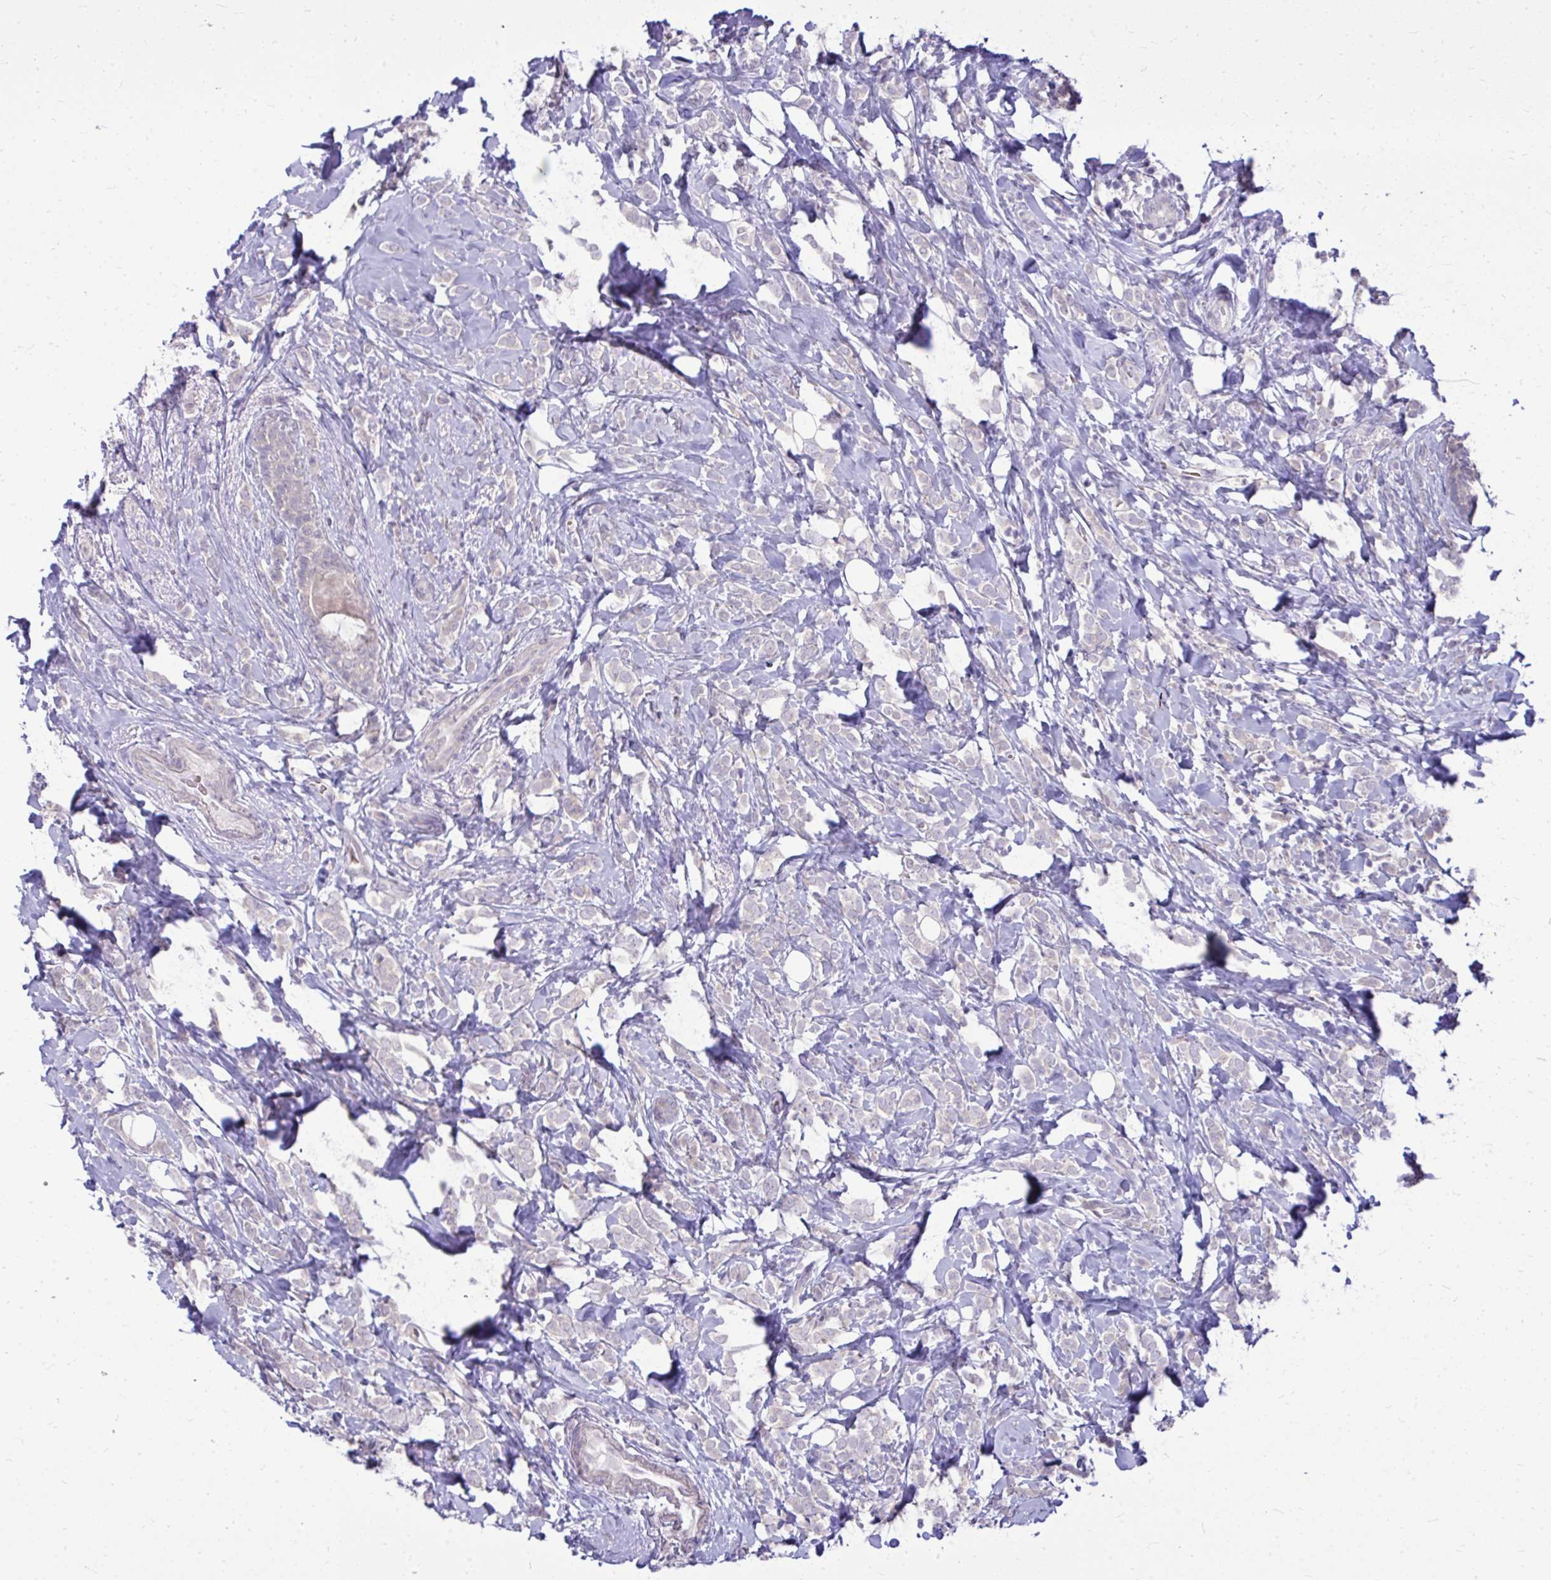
{"staining": {"intensity": "negative", "quantity": "none", "location": "none"}, "tissue": "breast cancer", "cell_type": "Tumor cells", "image_type": "cancer", "snomed": [{"axis": "morphology", "description": "Lobular carcinoma"}, {"axis": "topography", "description": "Breast"}], "caption": "The histopathology image exhibits no significant positivity in tumor cells of breast lobular carcinoma.", "gene": "DPY19L1", "patient": {"sex": "female", "age": 49}}